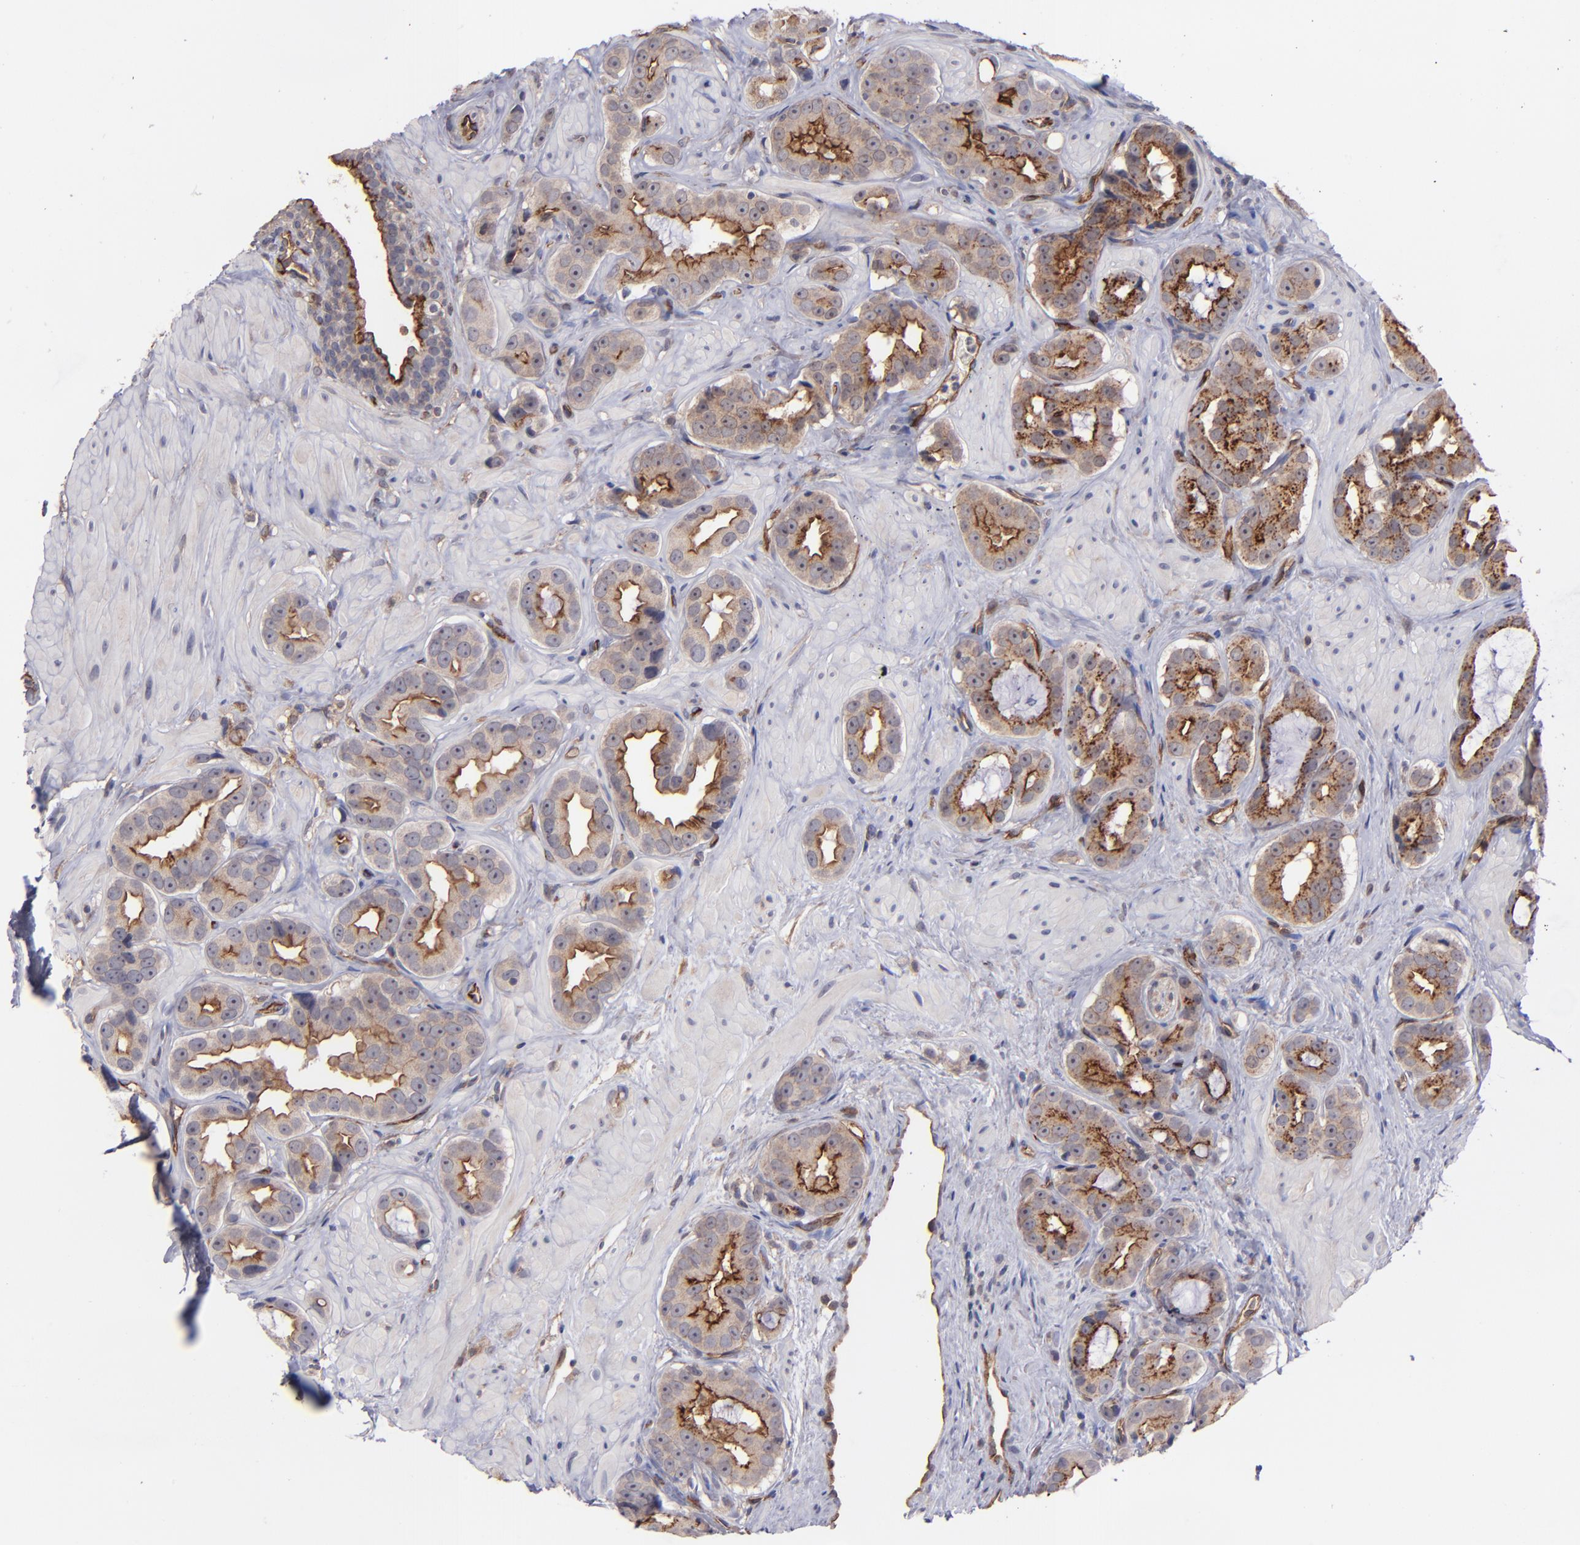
{"staining": {"intensity": "strong", "quantity": ">75%", "location": "cytoplasmic/membranous"}, "tissue": "prostate cancer", "cell_type": "Tumor cells", "image_type": "cancer", "snomed": [{"axis": "morphology", "description": "Adenocarcinoma, Low grade"}, {"axis": "topography", "description": "Prostate"}], "caption": "Tumor cells demonstrate strong cytoplasmic/membranous positivity in approximately >75% of cells in prostate cancer (adenocarcinoma (low-grade)).", "gene": "ICAM1", "patient": {"sex": "male", "age": 59}}